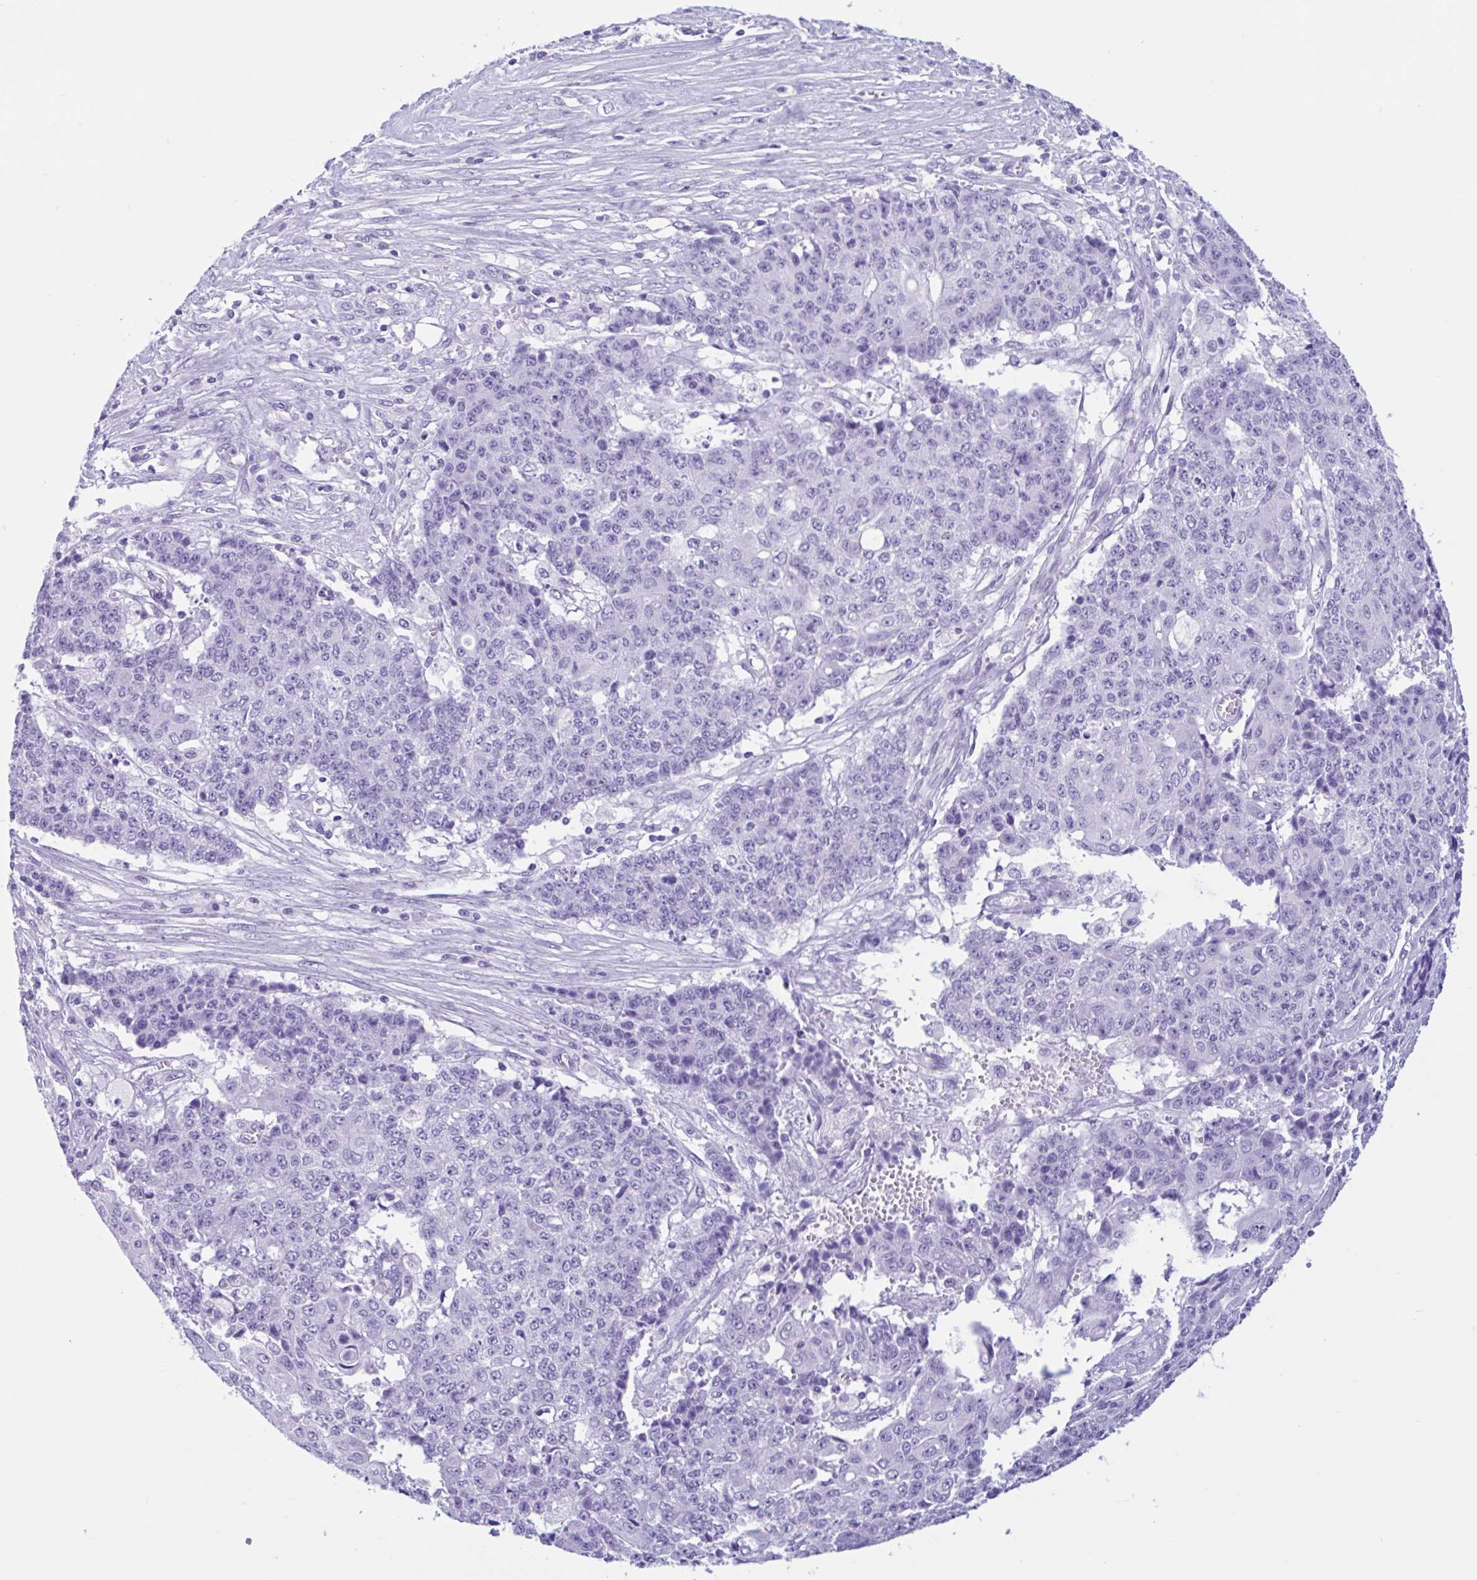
{"staining": {"intensity": "negative", "quantity": "none", "location": "none"}, "tissue": "ovarian cancer", "cell_type": "Tumor cells", "image_type": "cancer", "snomed": [{"axis": "morphology", "description": "Carcinoma, endometroid"}, {"axis": "topography", "description": "Ovary"}], "caption": "This histopathology image is of endometroid carcinoma (ovarian) stained with IHC to label a protein in brown with the nuclei are counter-stained blue. There is no expression in tumor cells.", "gene": "IAPP", "patient": {"sex": "female", "age": 42}}